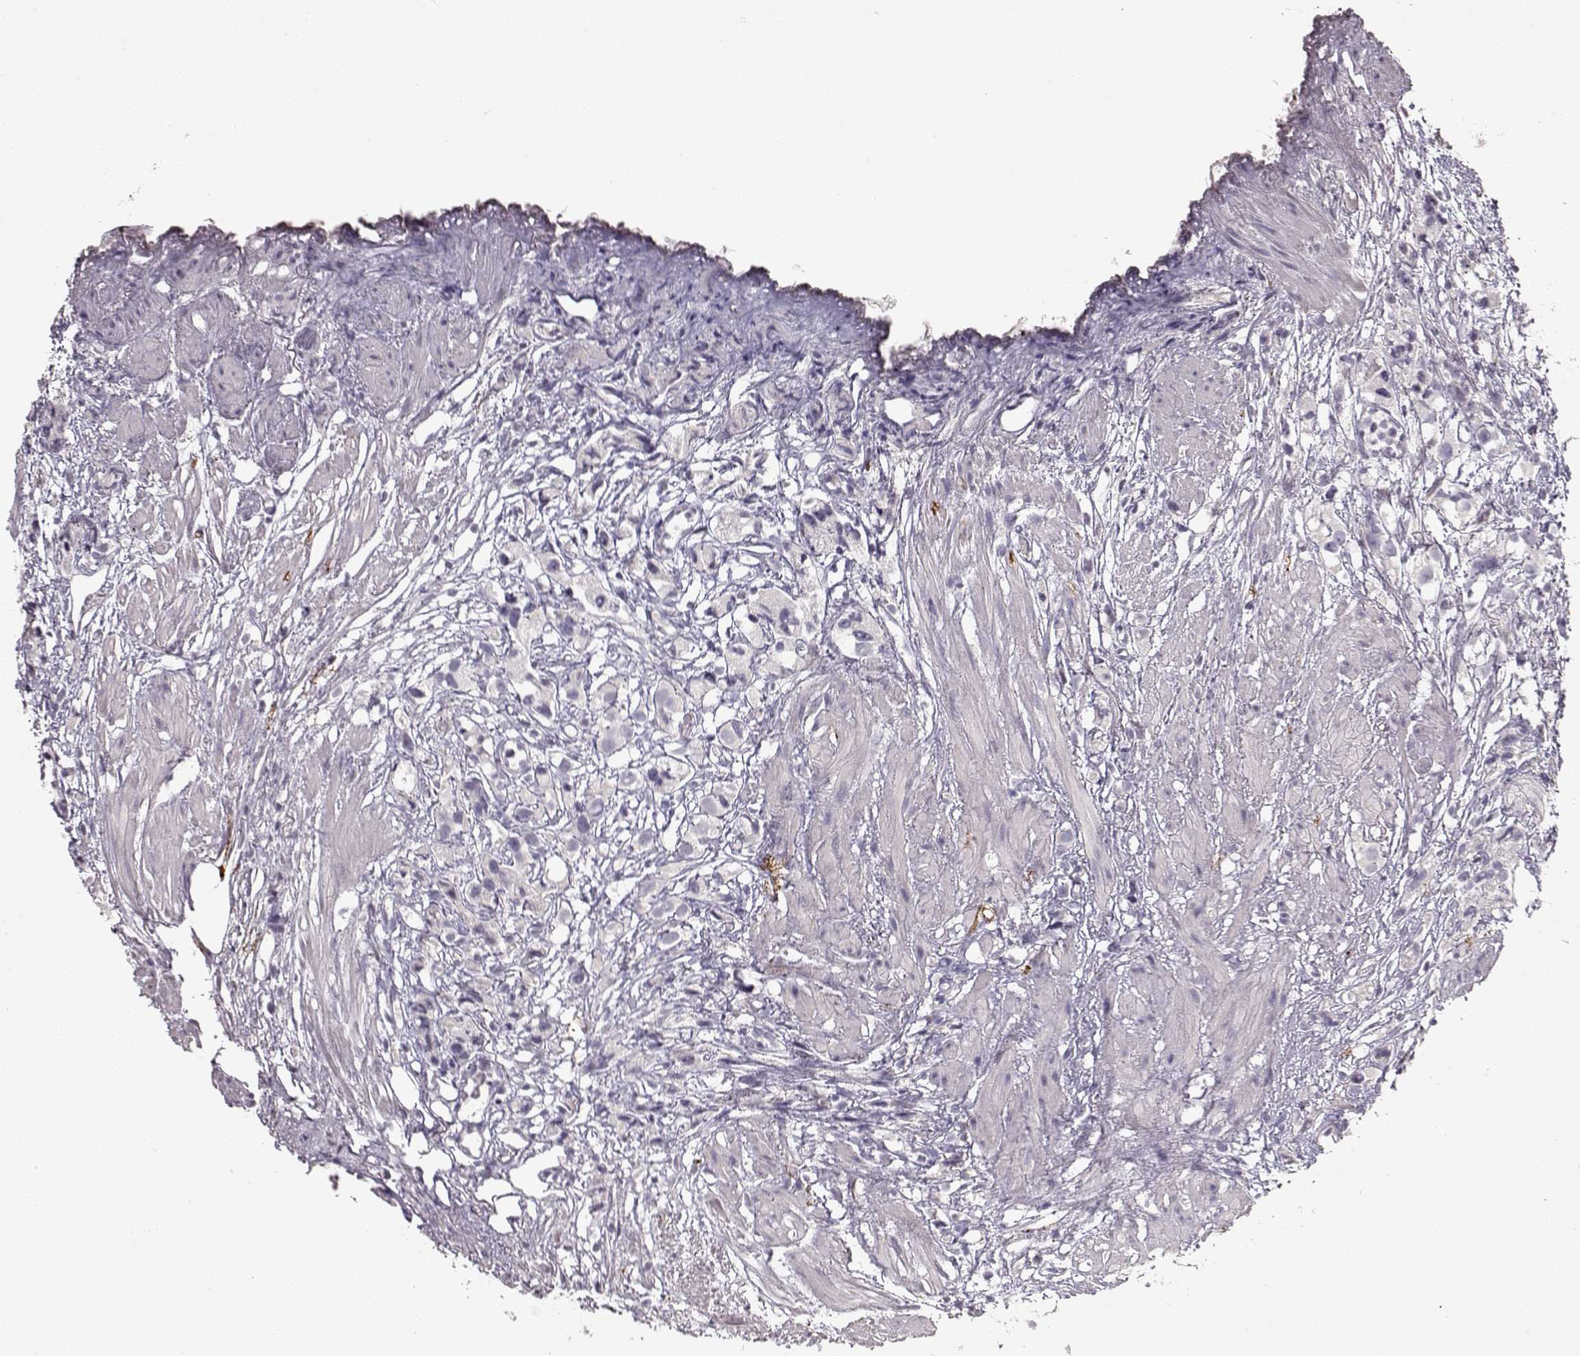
{"staining": {"intensity": "negative", "quantity": "none", "location": "none"}, "tissue": "prostate cancer", "cell_type": "Tumor cells", "image_type": "cancer", "snomed": [{"axis": "morphology", "description": "Adenocarcinoma, High grade"}, {"axis": "topography", "description": "Prostate"}], "caption": "Tumor cells show no significant positivity in adenocarcinoma (high-grade) (prostate).", "gene": "S100B", "patient": {"sex": "male", "age": 68}}